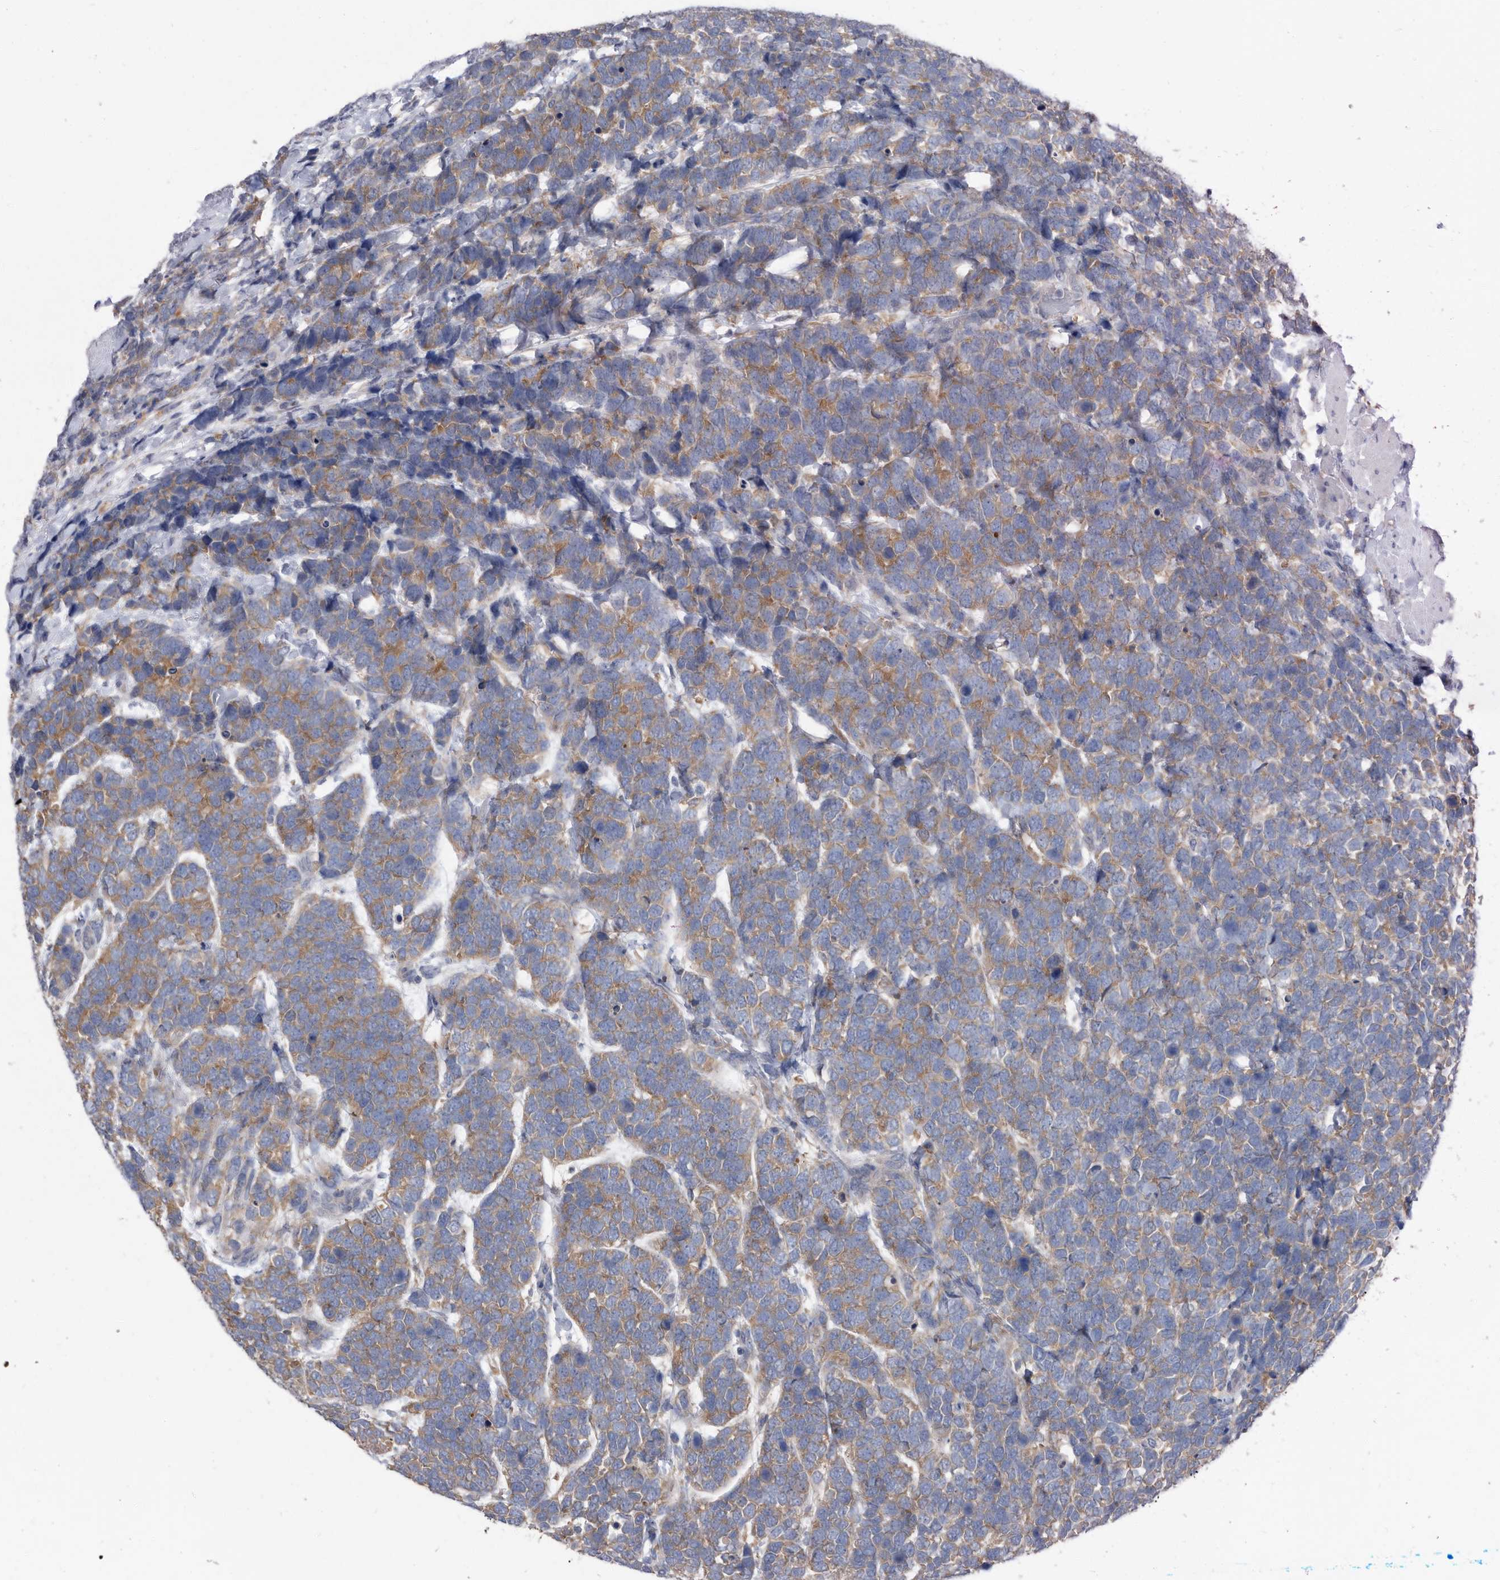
{"staining": {"intensity": "moderate", "quantity": ">75%", "location": "cytoplasmic/membranous"}, "tissue": "urothelial cancer", "cell_type": "Tumor cells", "image_type": "cancer", "snomed": [{"axis": "morphology", "description": "Urothelial carcinoma, High grade"}, {"axis": "topography", "description": "Urinary bladder"}], "caption": "Brown immunohistochemical staining in human urothelial cancer shows moderate cytoplasmic/membranous staining in about >75% of tumor cells.", "gene": "CCT4", "patient": {"sex": "female", "age": 82}}